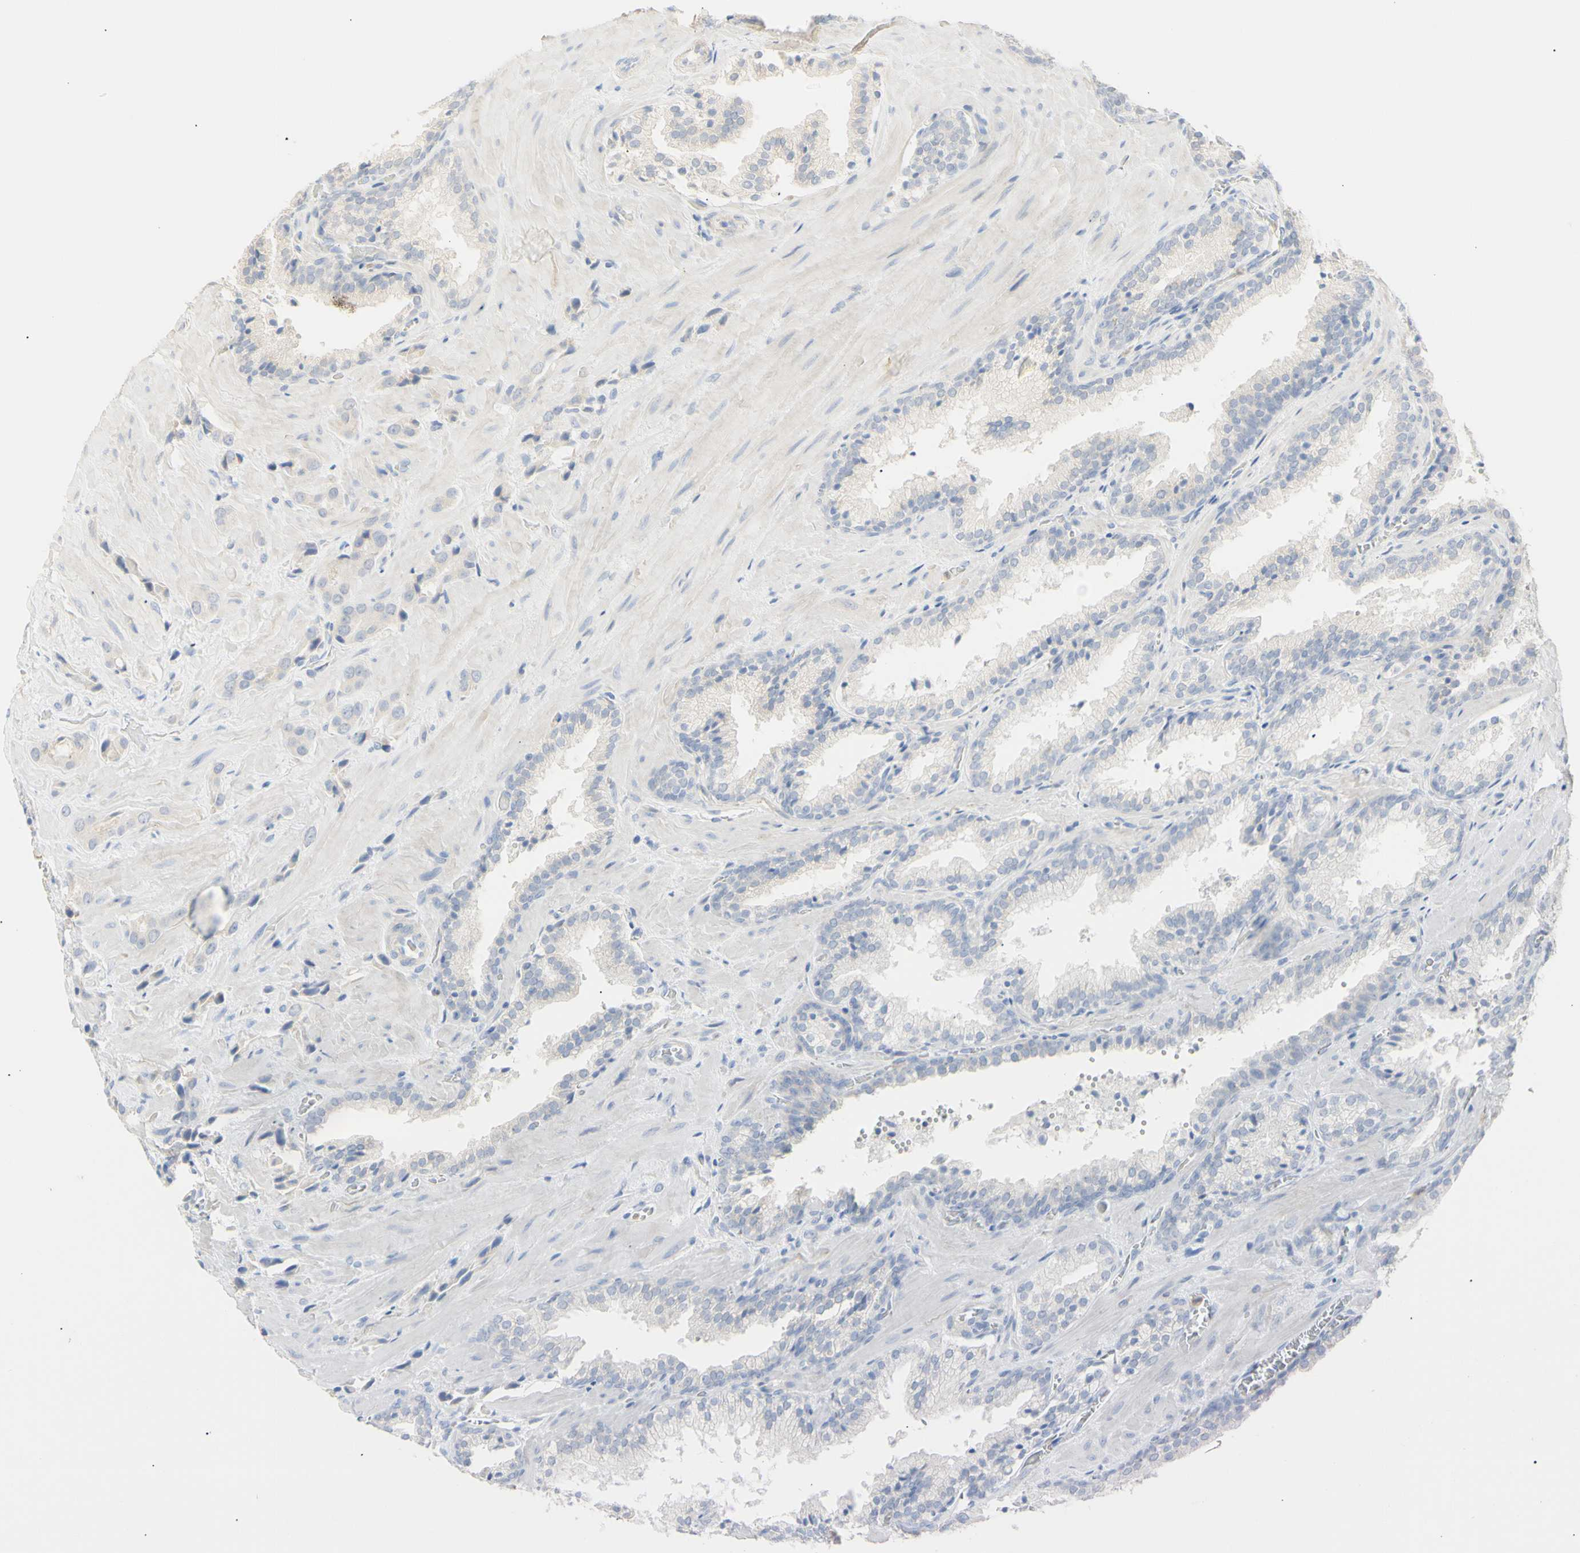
{"staining": {"intensity": "weak", "quantity": "25%-75%", "location": "cytoplasmic/membranous"}, "tissue": "prostate cancer", "cell_type": "Tumor cells", "image_type": "cancer", "snomed": [{"axis": "morphology", "description": "Adenocarcinoma, High grade"}, {"axis": "topography", "description": "Prostate"}], "caption": "There is low levels of weak cytoplasmic/membranous positivity in tumor cells of high-grade adenocarcinoma (prostate), as demonstrated by immunohistochemical staining (brown color).", "gene": "B4GALNT3", "patient": {"sex": "male", "age": 64}}